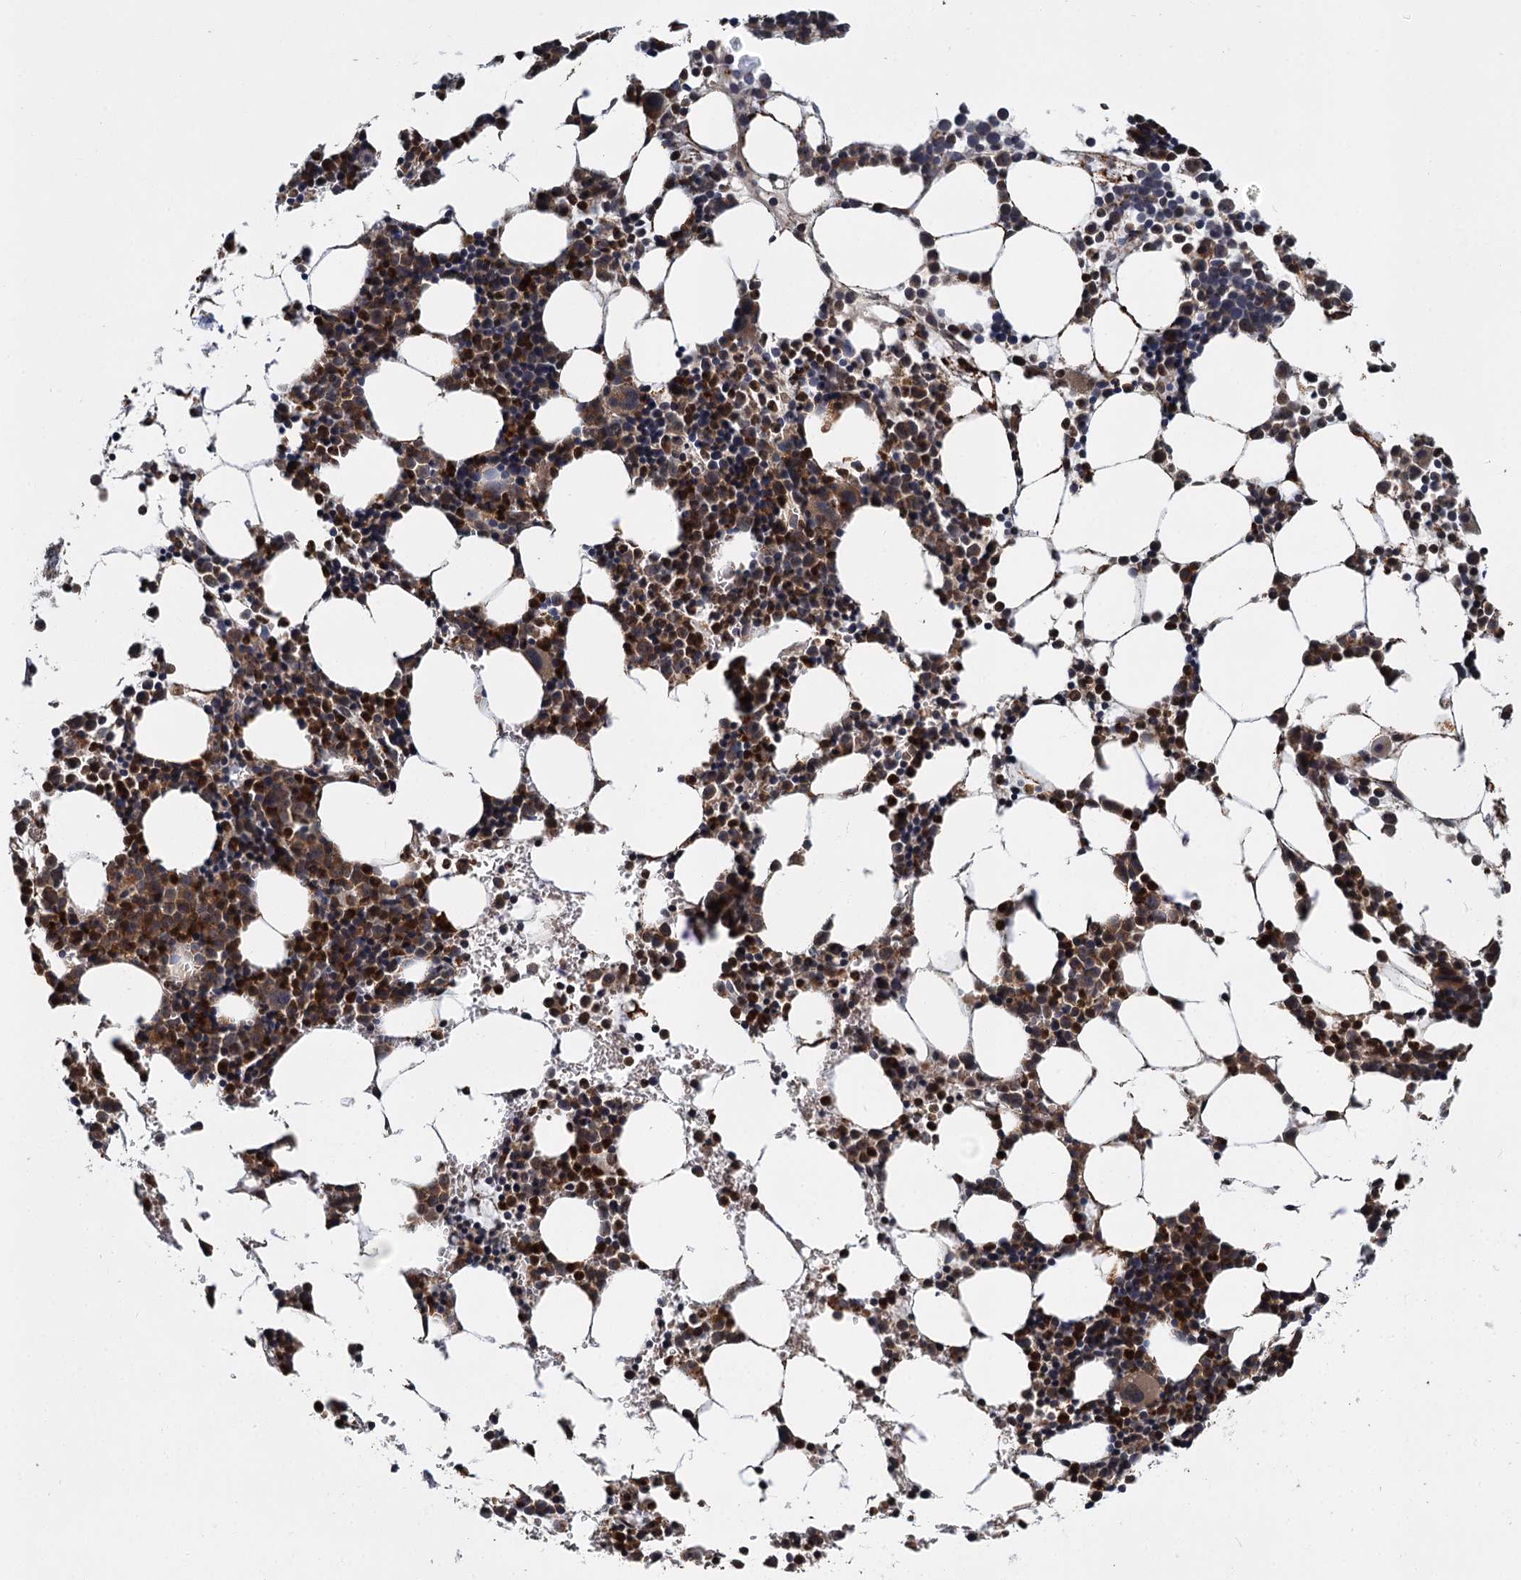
{"staining": {"intensity": "strong", "quantity": "25%-75%", "location": "cytoplasmic/membranous"}, "tissue": "bone marrow", "cell_type": "Hematopoietic cells", "image_type": "normal", "snomed": [{"axis": "morphology", "description": "Normal tissue, NOS"}, {"axis": "topography", "description": "Bone marrow"}], "caption": "Hematopoietic cells demonstrate strong cytoplasmic/membranous expression in approximately 25%-75% of cells in unremarkable bone marrow. (IHC, brightfield microscopy, high magnification).", "gene": "APBA2", "patient": {"sex": "female", "age": 89}}